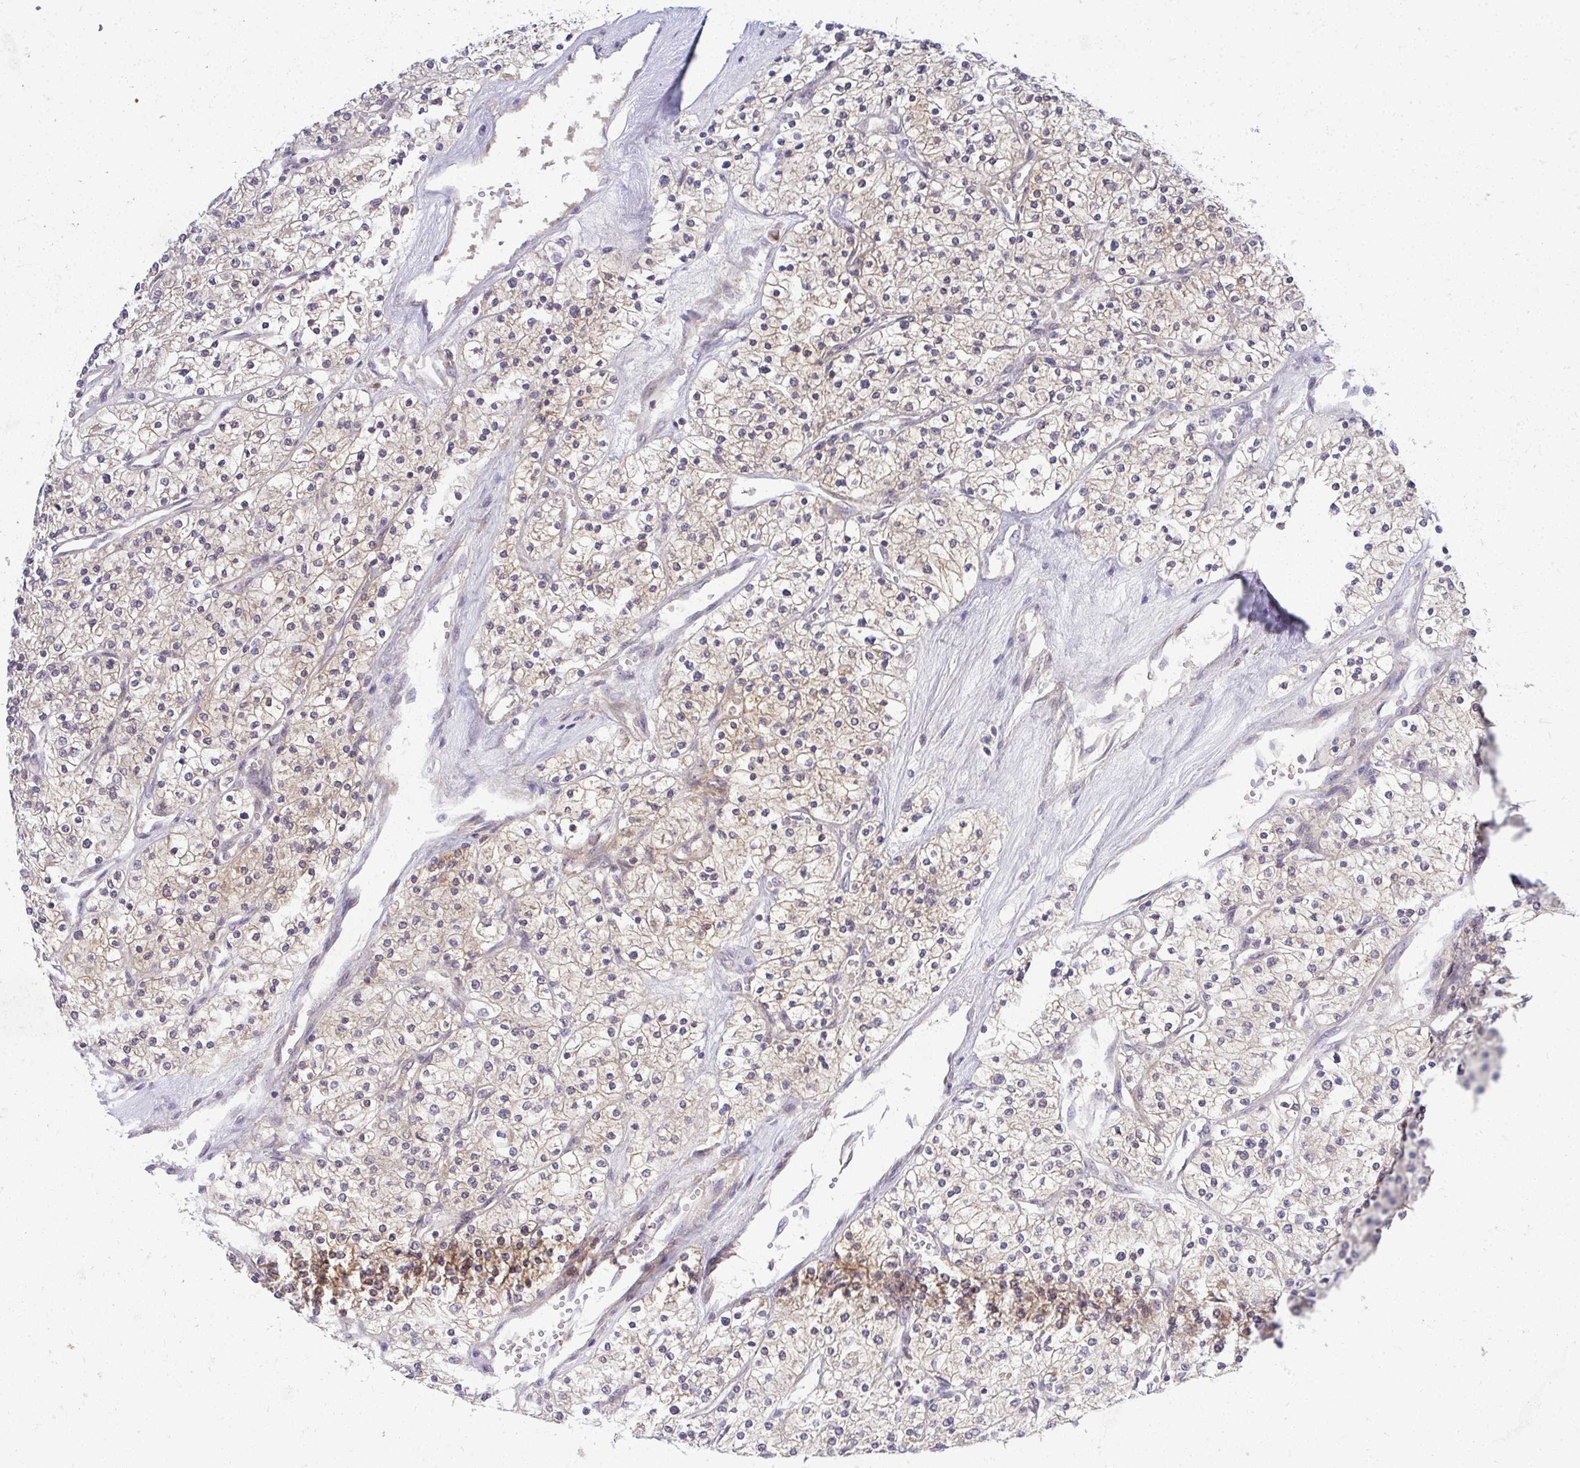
{"staining": {"intensity": "weak", "quantity": "25%-75%", "location": "cytoplasmic/membranous"}, "tissue": "renal cancer", "cell_type": "Tumor cells", "image_type": "cancer", "snomed": [{"axis": "morphology", "description": "Adenocarcinoma, NOS"}, {"axis": "topography", "description": "Kidney"}], "caption": "Brown immunohistochemical staining in adenocarcinoma (renal) demonstrates weak cytoplasmic/membranous positivity in approximately 25%-75% of tumor cells. (Stains: DAB in brown, nuclei in blue, Microscopy: brightfield microscopy at high magnification).", "gene": "HDHD2", "patient": {"sex": "male", "age": 80}}